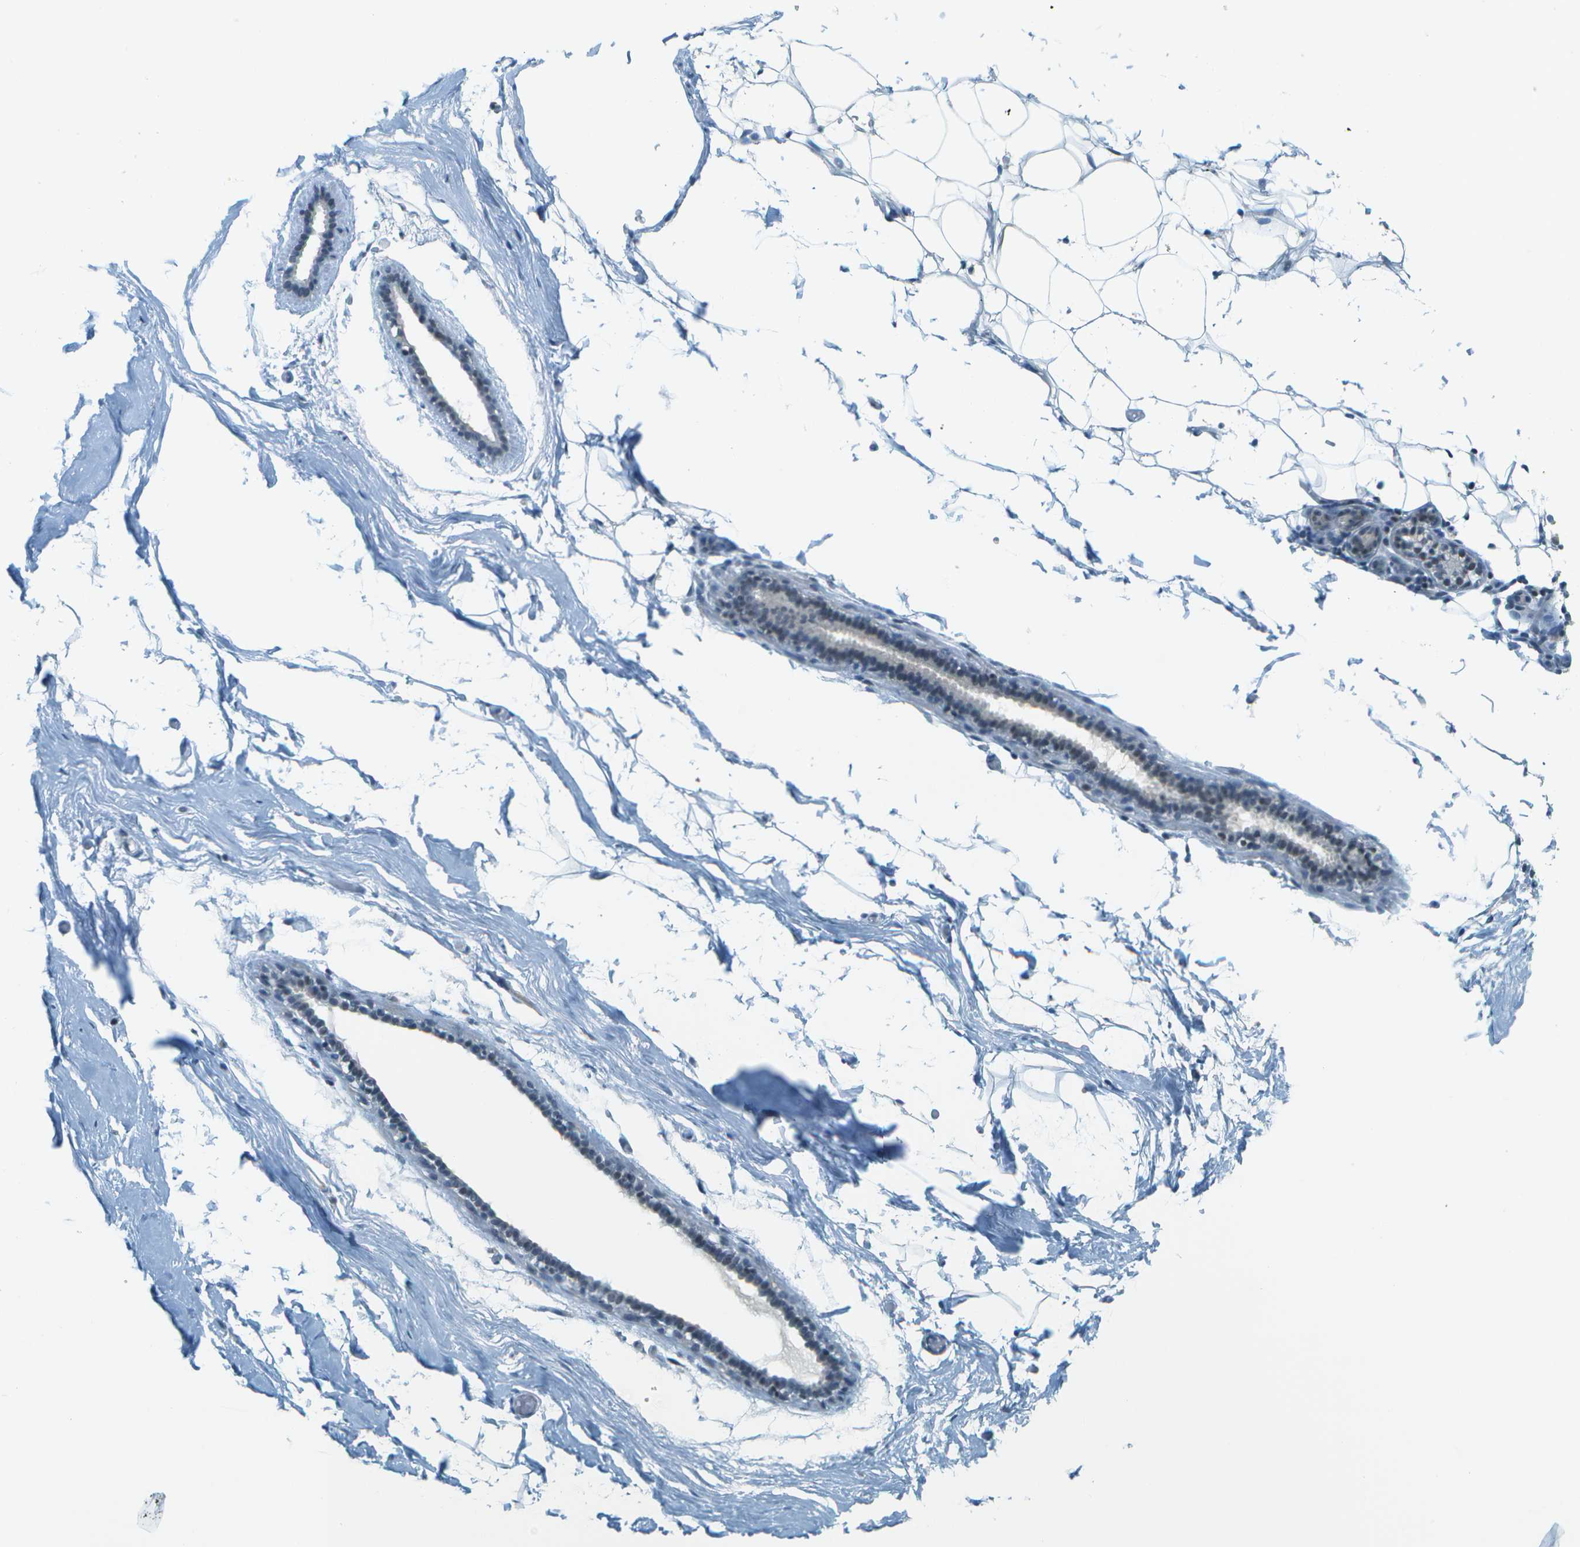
{"staining": {"intensity": "negative", "quantity": "none", "location": "none"}, "tissue": "adipose tissue", "cell_type": "Adipocytes", "image_type": "normal", "snomed": [{"axis": "morphology", "description": "Normal tissue, NOS"}, {"axis": "topography", "description": "Breast"}, {"axis": "topography", "description": "Soft tissue"}], "caption": "Histopathology image shows no significant protein expression in adipocytes of unremarkable adipose tissue.", "gene": "NEK11", "patient": {"sex": "female", "age": 75}}